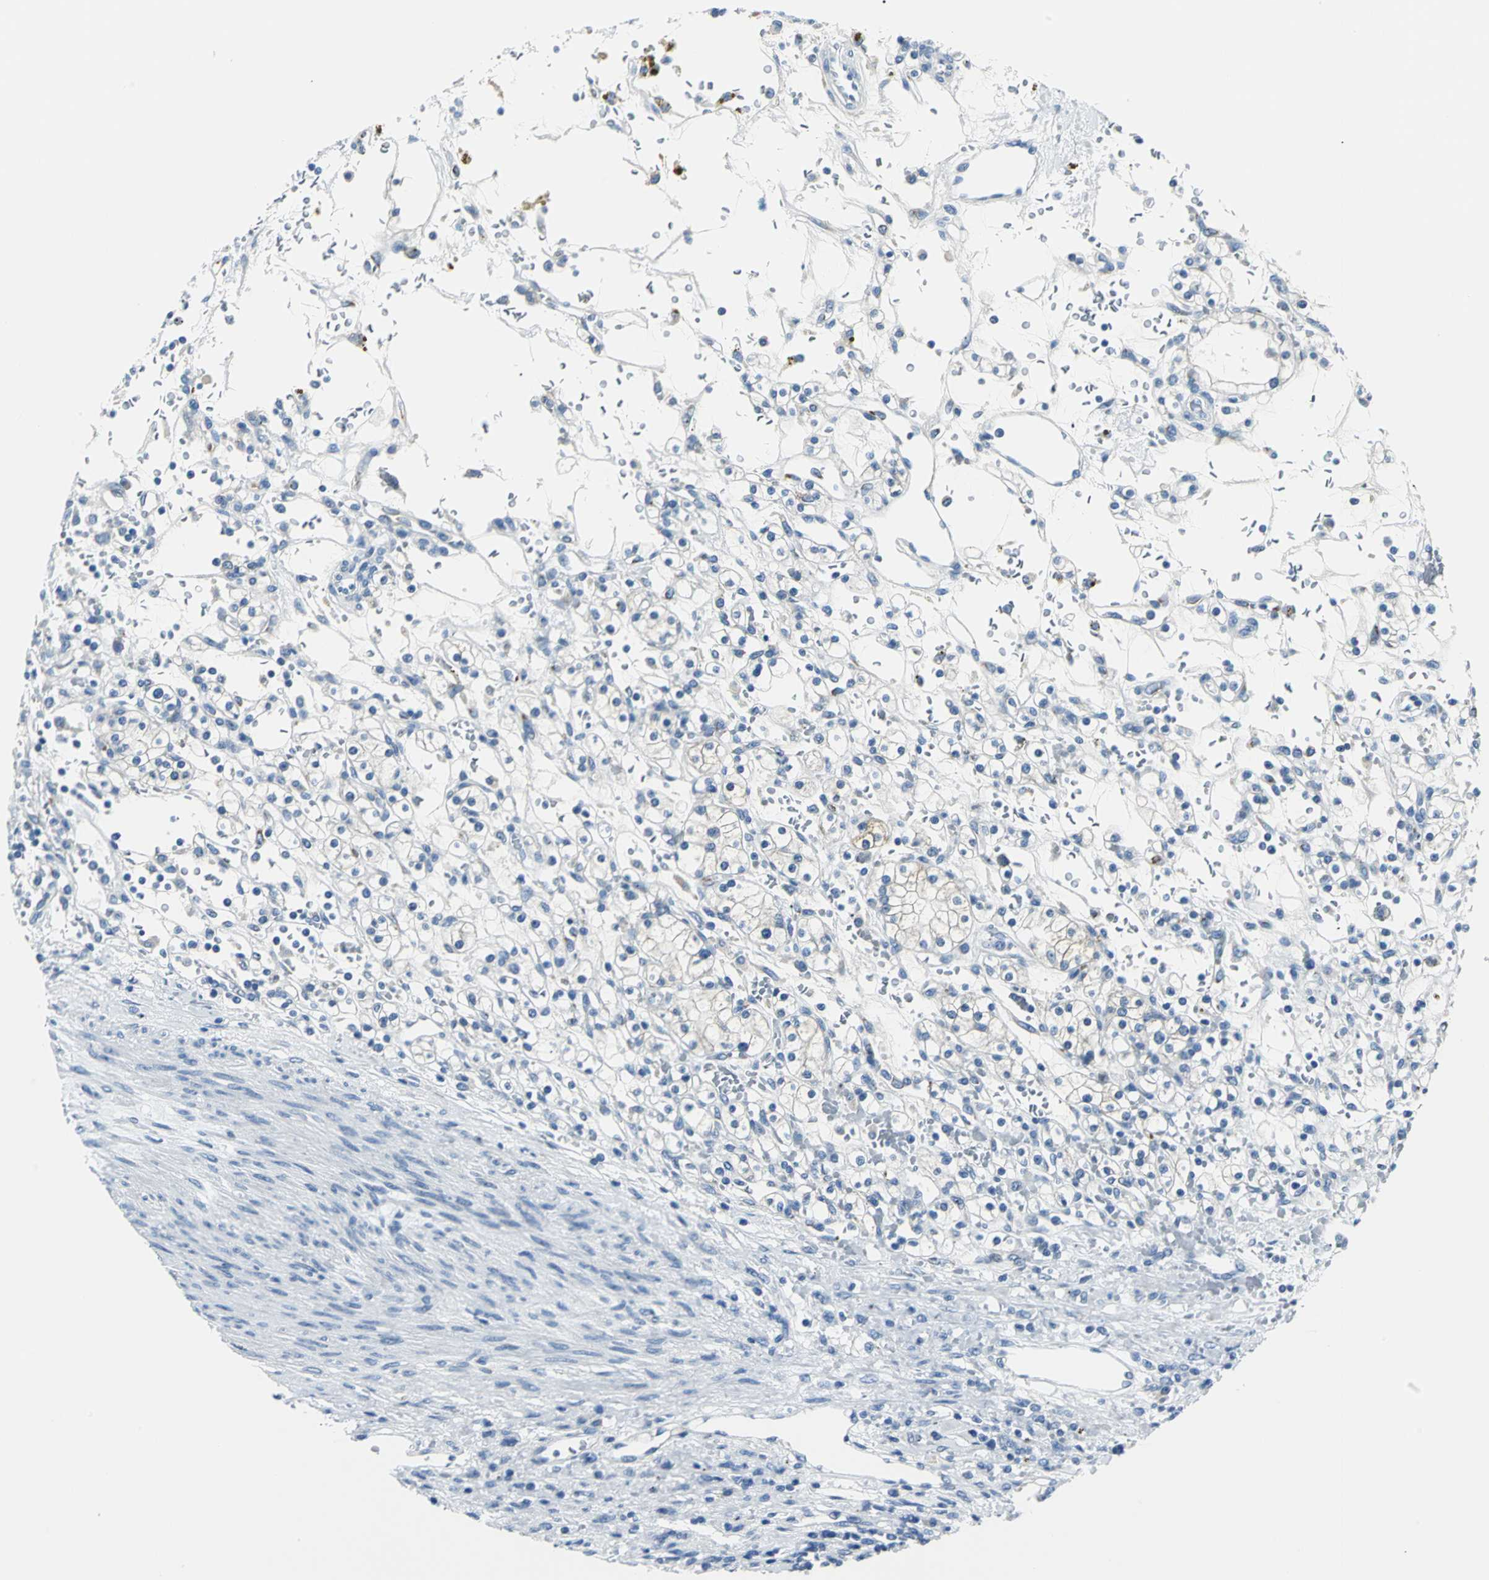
{"staining": {"intensity": "negative", "quantity": "none", "location": "none"}, "tissue": "renal cancer", "cell_type": "Tumor cells", "image_type": "cancer", "snomed": [{"axis": "morphology", "description": "Normal tissue, NOS"}, {"axis": "morphology", "description": "Adenocarcinoma, NOS"}, {"axis": "topography", "description": "Kidney"}], "caption": "Image shows no significant protein positivity in tumor cells of renal adenocarcinoma.", "gene": "B3GNT2", "patient": {"sex": "female", "age": 55}}